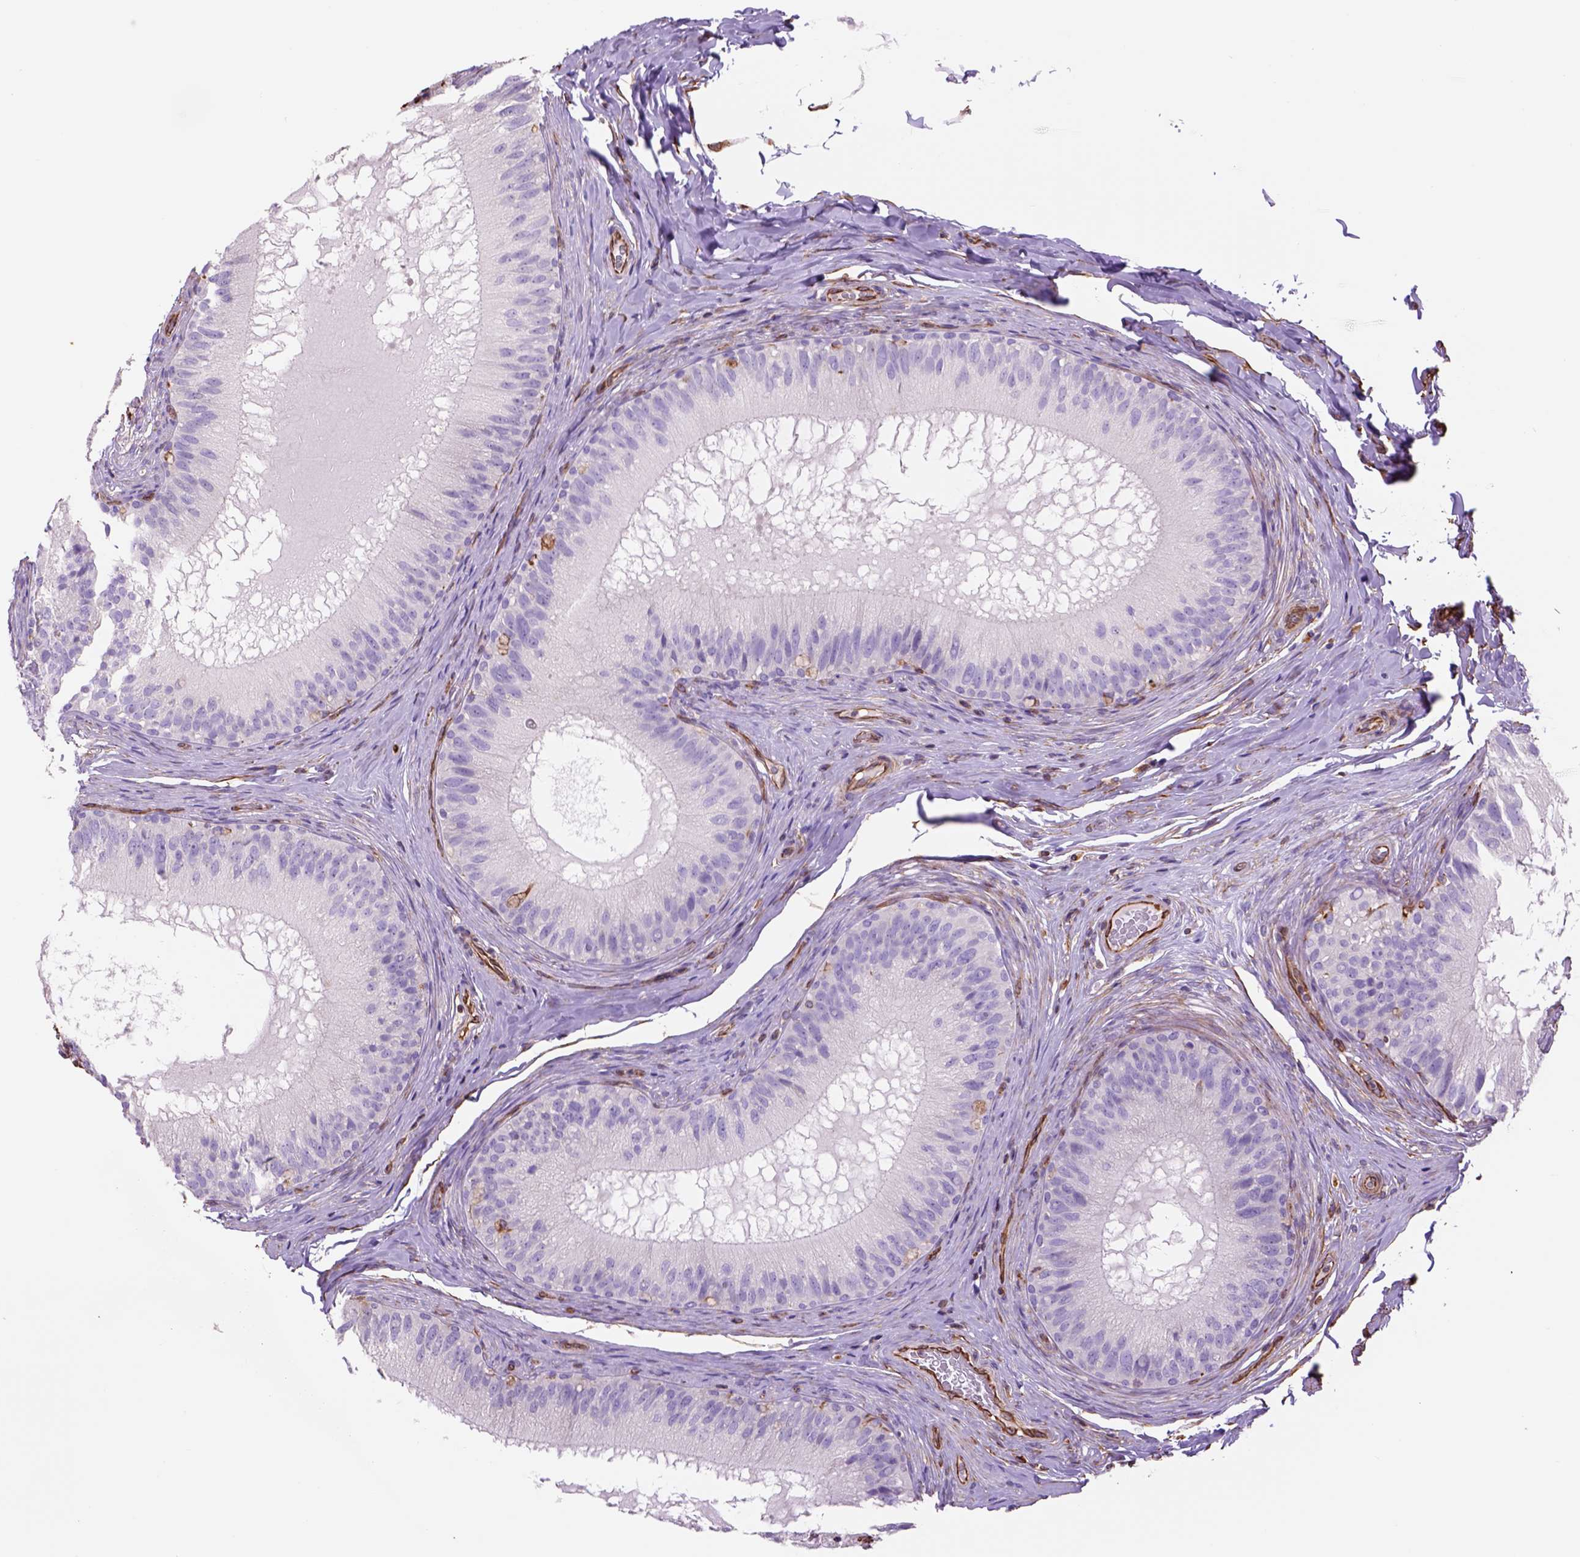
{"staining": {"intensity": "negative", "quantity": "none", "location": "none"}, "tissue": "epididymis", "cell_type": "Glandular cells", "image_type": "normal", "snomed": [{"axis": "morphology", "description": "Normal tissue, NOS"}, {"axis": "topography", "description": "Epididymis"}], "caption": "IHC micrograph of normal epididymis: epididymis stained with DAB displays no significant protein expression in glandular cells.", "gene": "ZZZ3", "patient": {"sex": "male", "age": 34}}